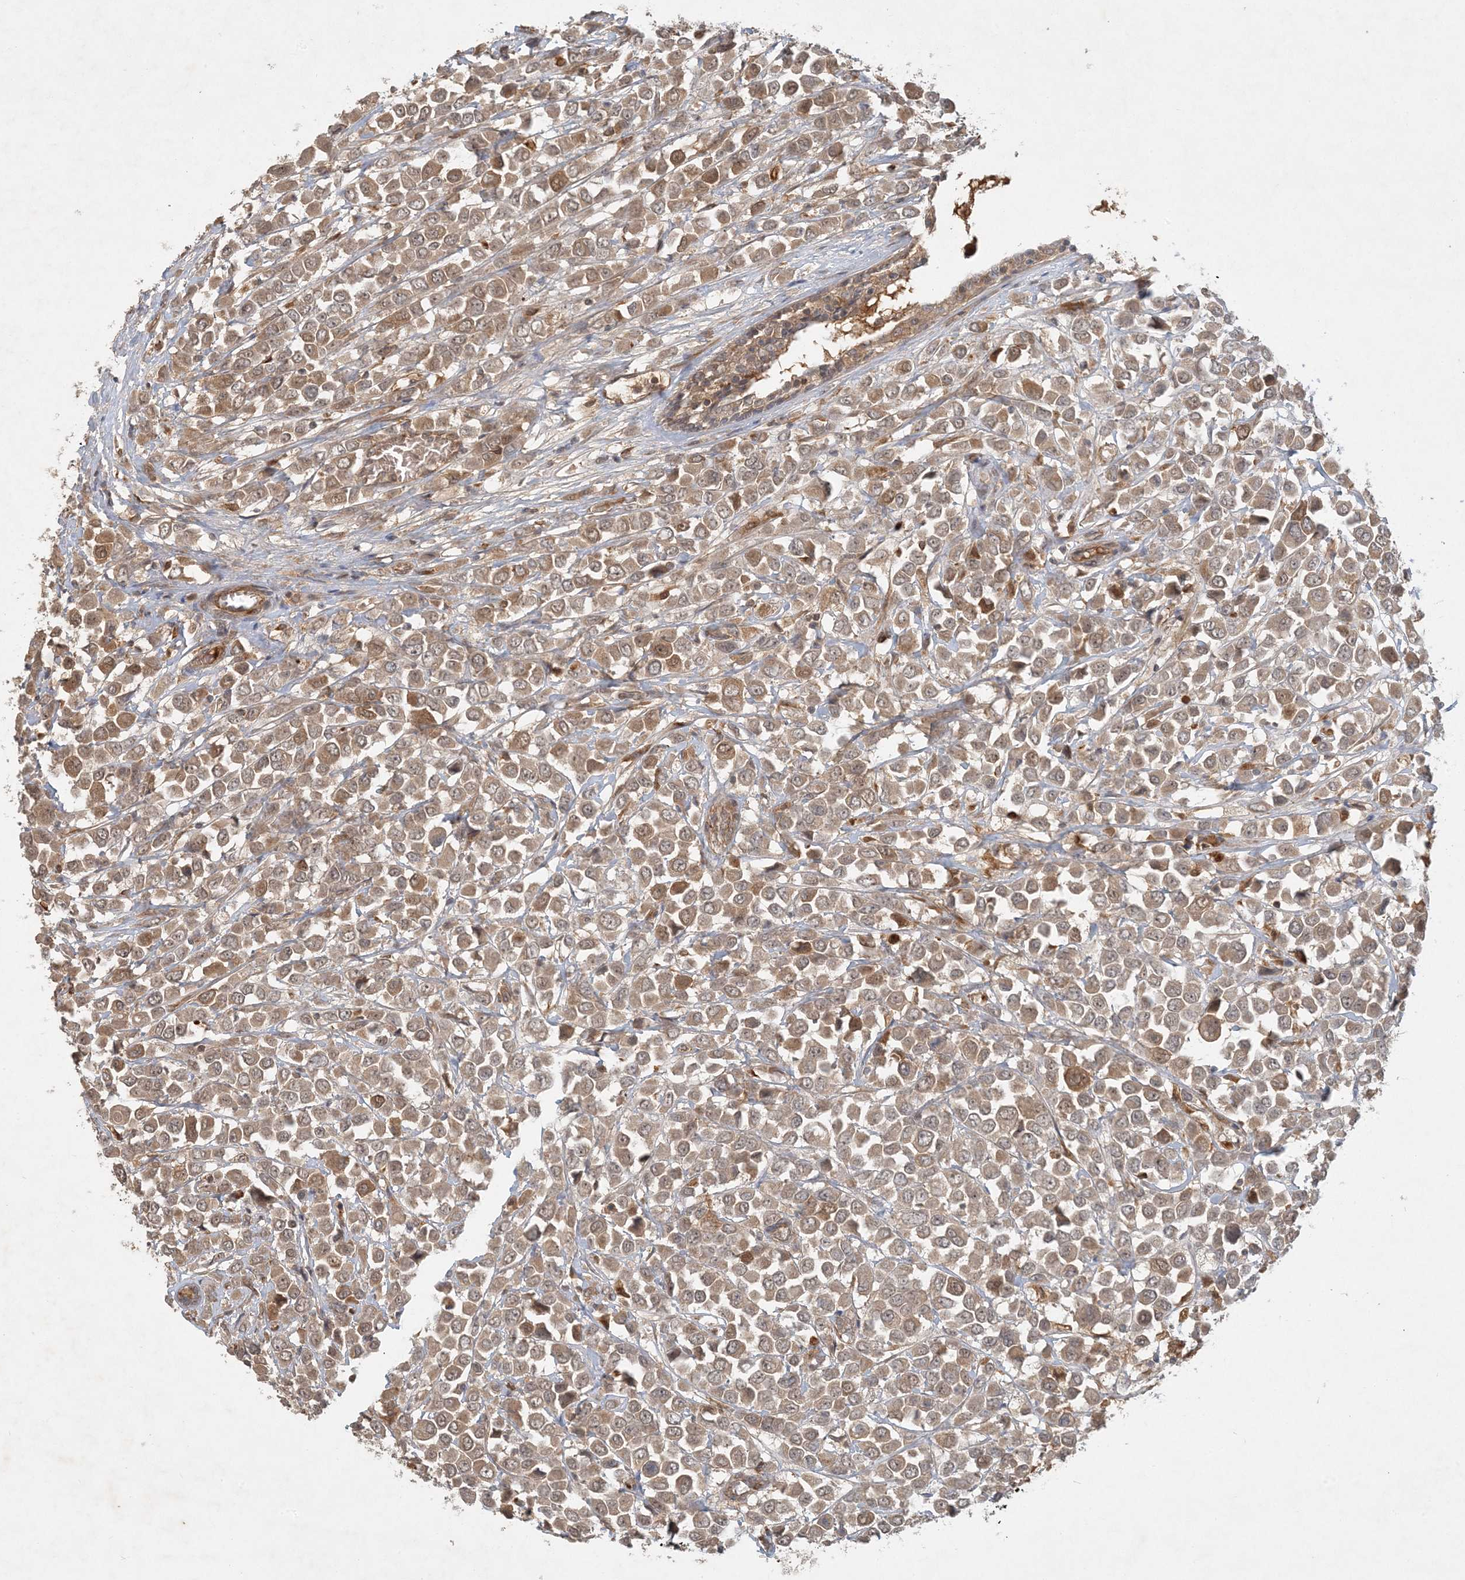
{"staining": {"intensity": "moderate", "quantity": "25%-75%", "location": "cytoplasmic/membranous"}, "tissue": "breast cancer", "cell_type": "Tumor cells", "image_type": "cancer", "snomed": [{"axis": "morphology", "description": "Duct carcinoma"}, {"axis": "topography", "description": "Breast"}], "caption": "Moderate cytoplasmic/membranous protein staining is seen in about 25%-75% of tumor cells in breast cancer (intraductal carcinoma).", "gene": "ZCCHC4", "patient": {"sex": "female", "age": 61}}